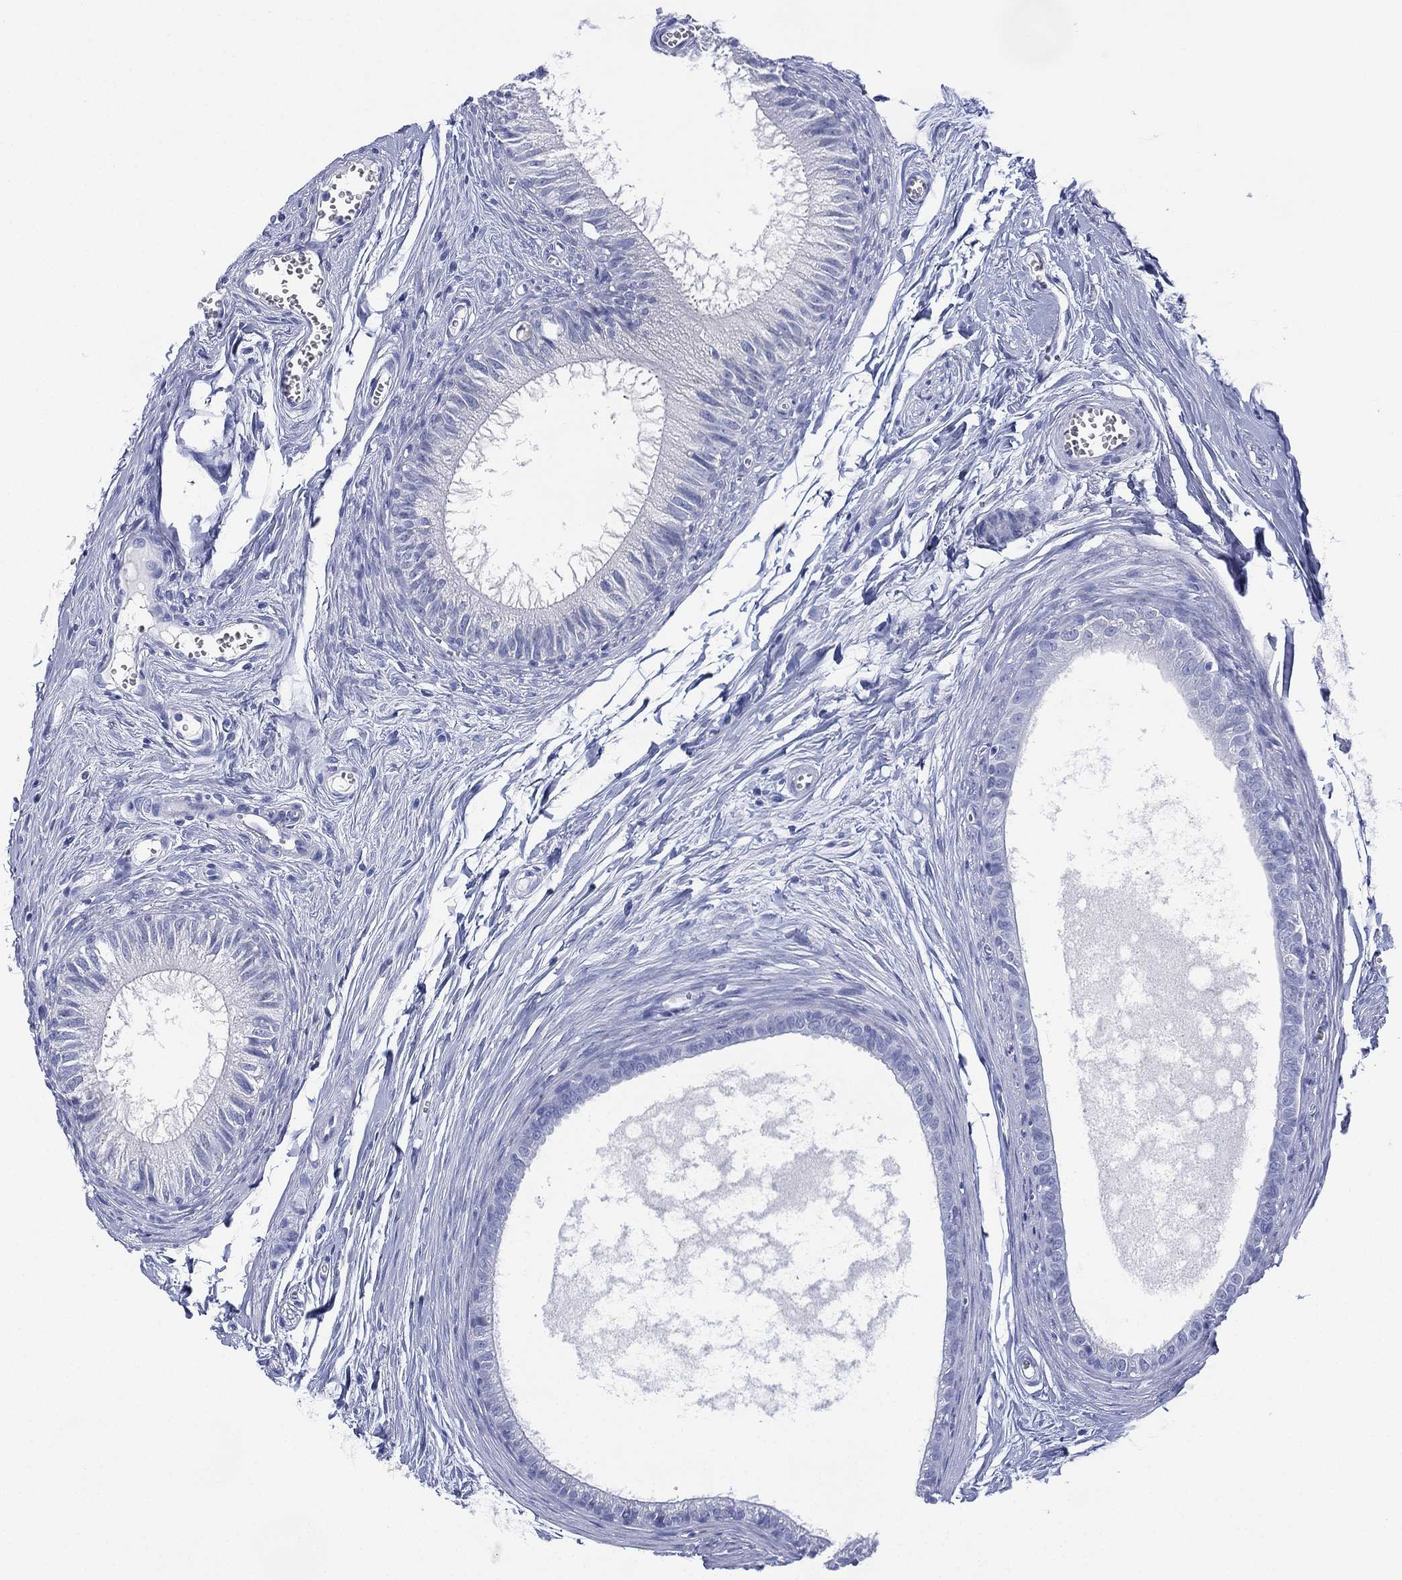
{"staining": {"intensity": "negative", "quantity": "none", "location": "none"}, "tissue": "epididymis", "cell_type": "Glandular cells", "image_type": "normal", "snomed": [{"axis": "morphology", "description": "Normal tissue, NOS"}, {"axis": "topography", "description": "Epididymis"}], "caption": "An image of human epididymis is negative for staining in glandular cells. (DAB (3,3'-diaminobenzidine) IHC, high magnification).", "gene": "DSG1", "patient": {"sex": "male", "age": 51}}